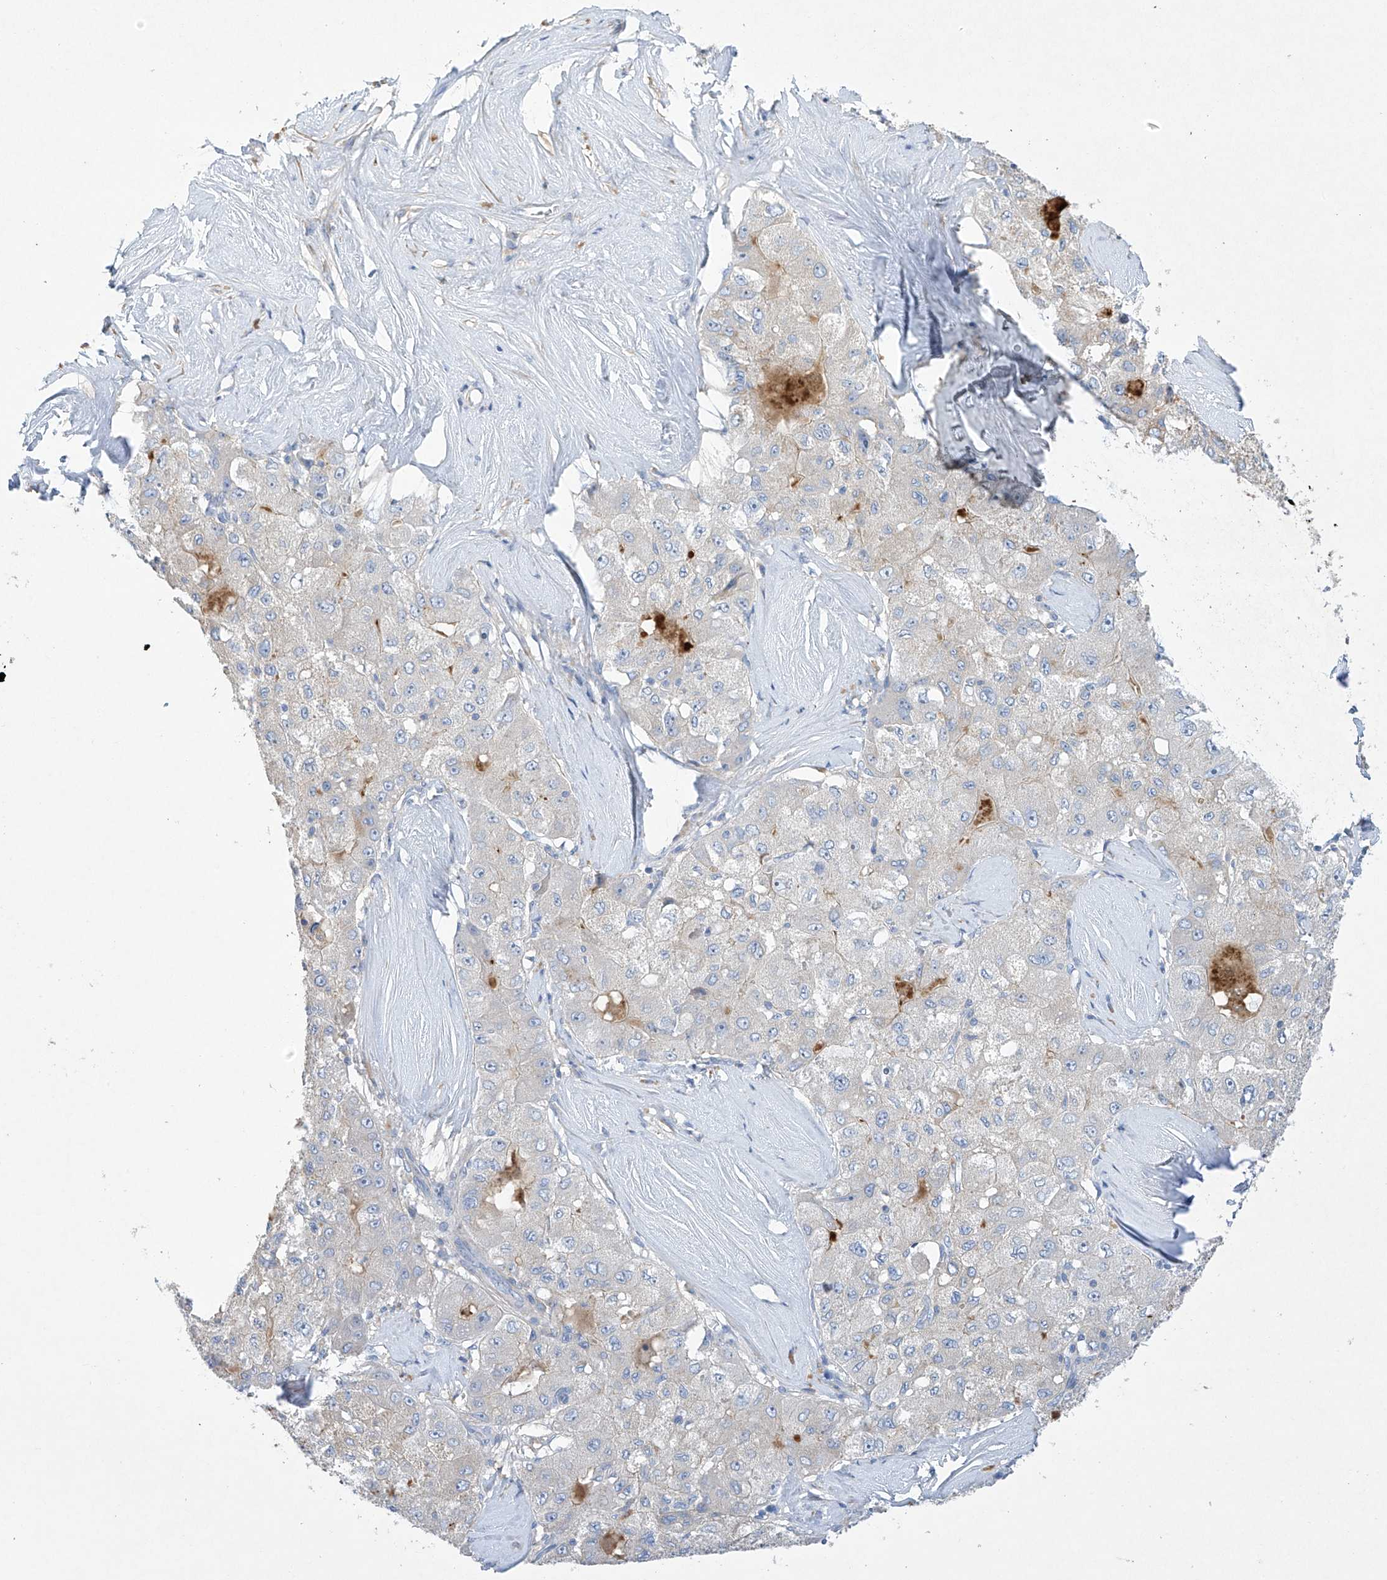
{"staining": {"intensity": "negative", "quantity": "none", "location": "none"}, "tissue": "liver cancer", "cell_type": "Tumor cells", "image_type": "cancer", "snomed": [{"axis": "morphology", "description": "Carcinoma, Hepatocellular, NOS"}, {"axis": "topography", "description": "Liver"}], "caption": "Human hepatocellular carcinoma (liver) stained for a protein using immunohistochemistry (IHC) reveals no positivity in tumor cells.", "gene": "PRSS12", "patient": {"sex": "male", "age": 80}}